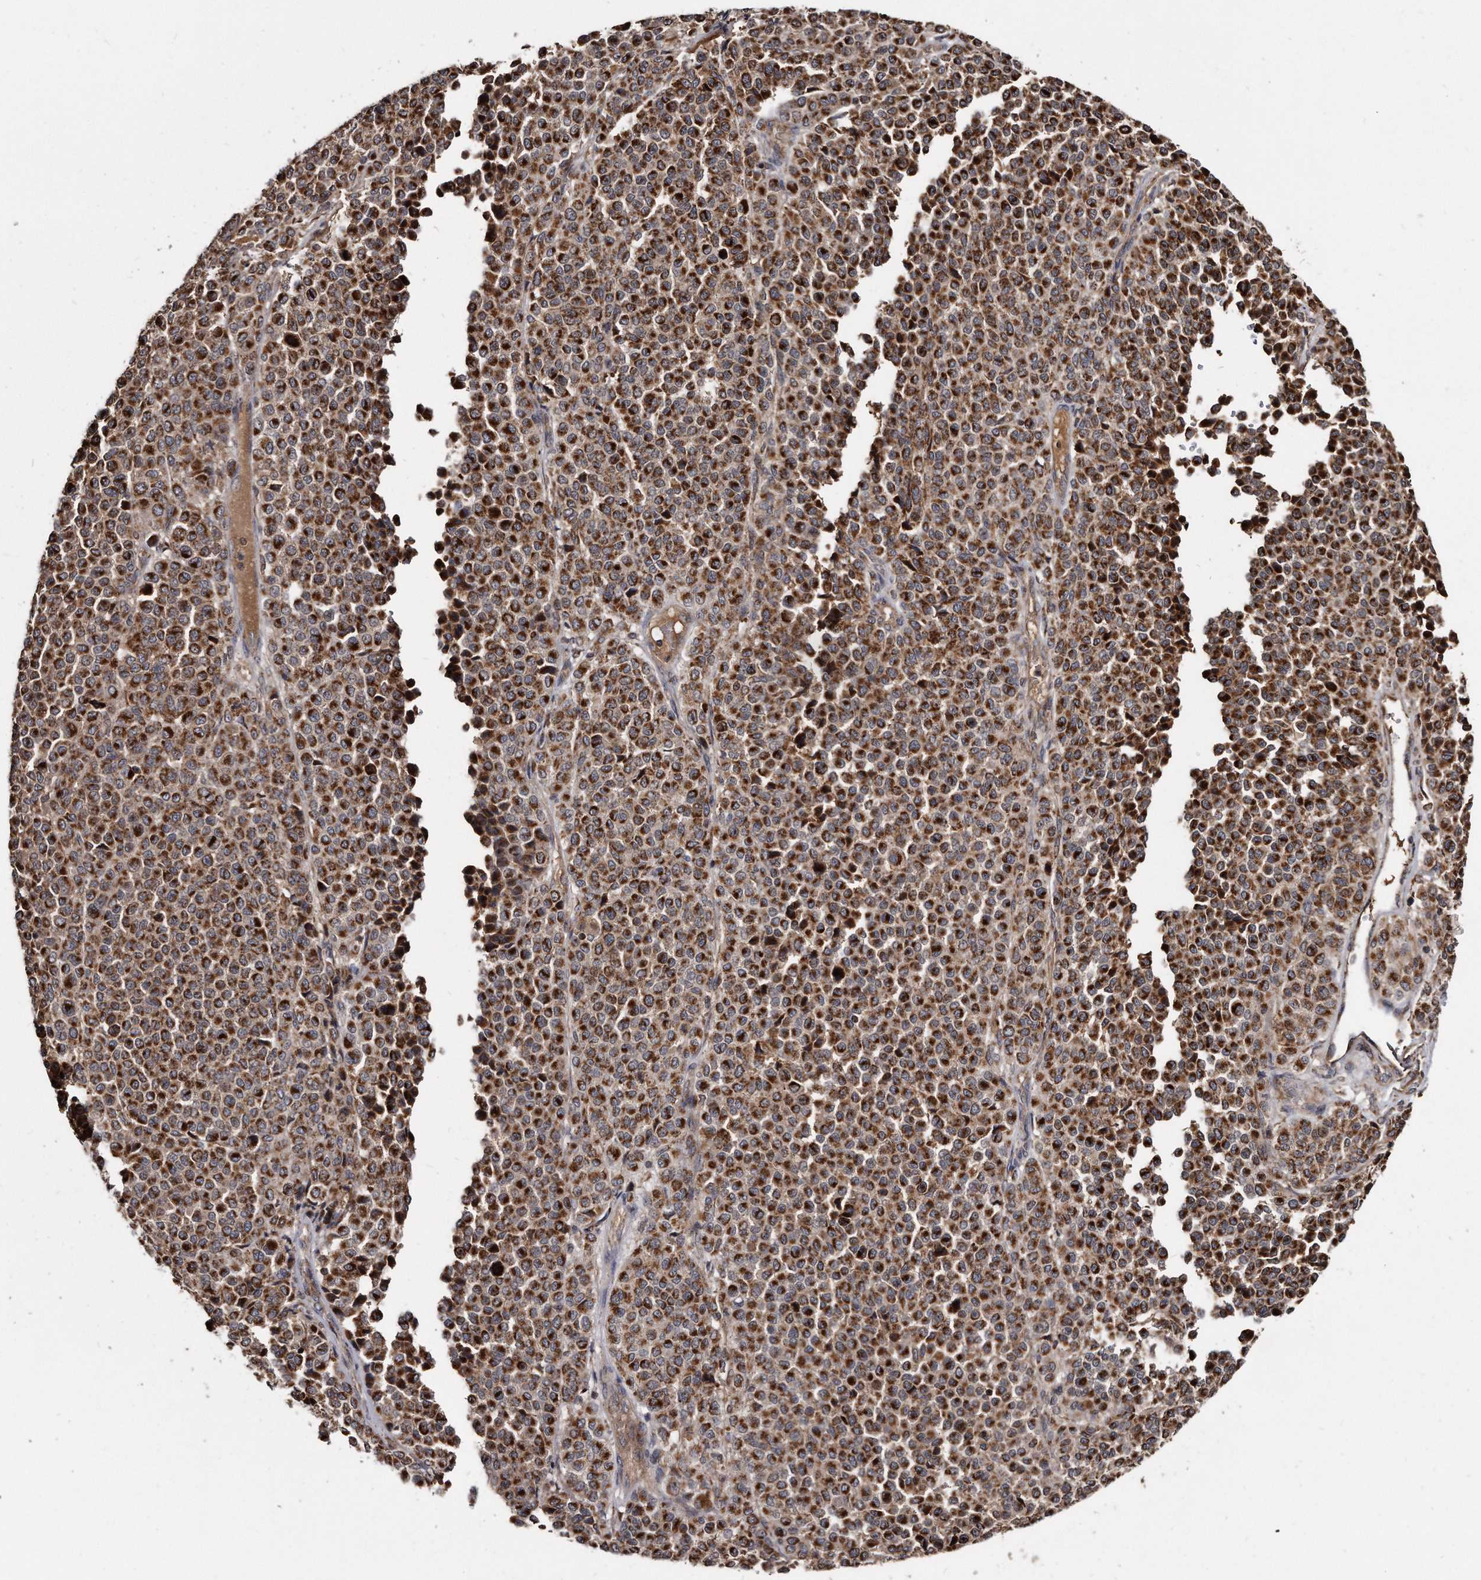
{"staining": {"intensity": "strong", "quantity": ">75%", "location": "cytoplasmic/membranous"}, "tissue": "melanoma", "cell_type": "Tumor cells", "image_type": "cancer", "snomed": [{"axis": "morphology", "description": "Malignant melanoma, Metastatic site"}, {"axis": "topography", "description": "Pancreas"}], "caption": "IHC staining of malignant melanoma (metastatic site), which reveals high levels of strong cytoplasmic/membranous expression in approximately >75% of tumor cells indicating strong cytoplasmic/membranous protein positivity. The staining was performed using DAB (3,3'-diaminobenzidine) (brown) for protein detection and nuclei were counterstained in hematoxylin (blue).", "gene": "FAM136A", "patient": {"sex": "female", "age": 30}}